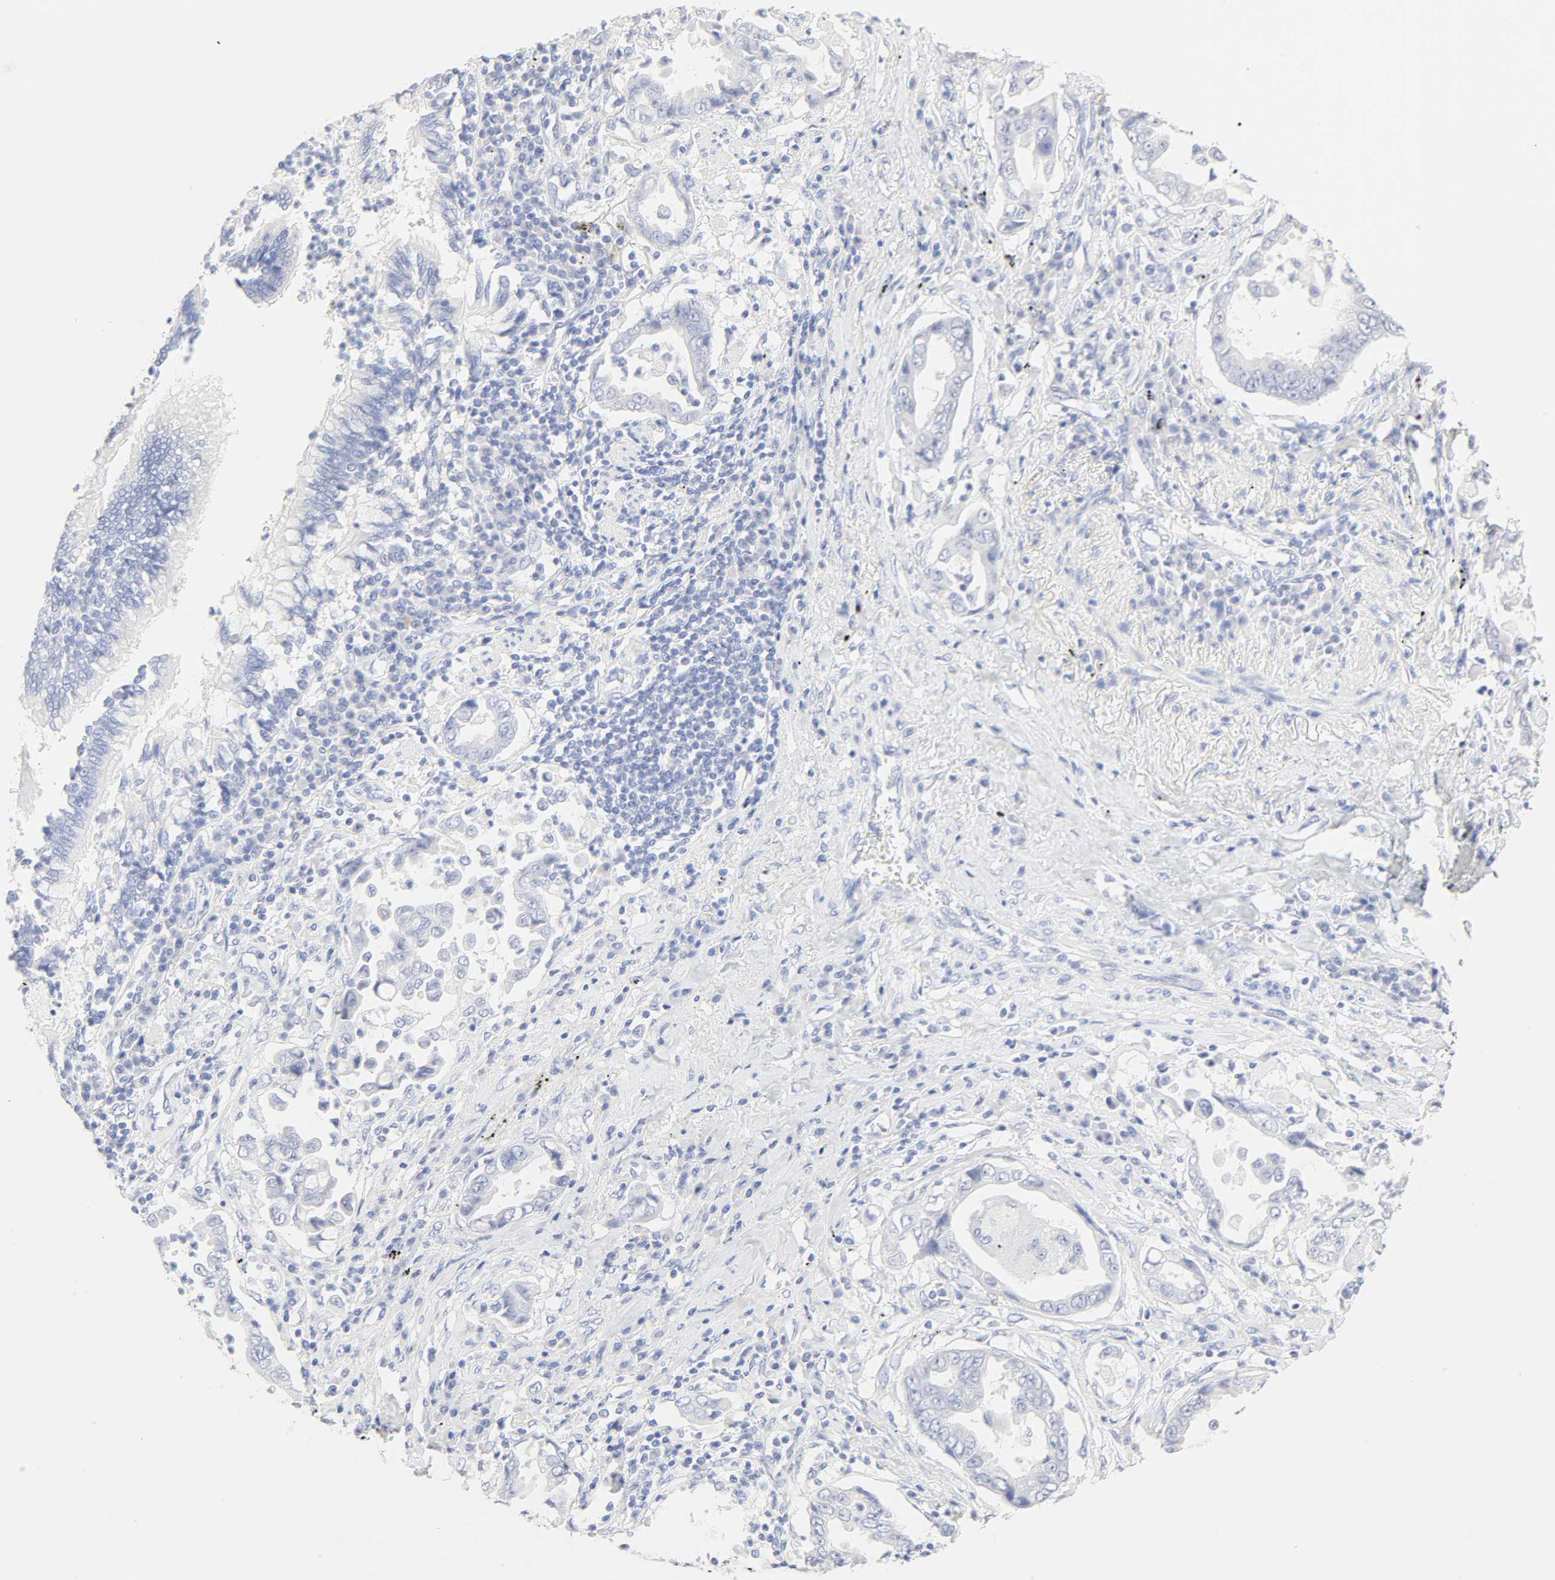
{"staining": {"intensity": "negative", "quantity": "none", "location": "none"}, "tissue": "lung cancer", "cell_type": "Tumor cells", "image_type": "cancer", "snomed": [{"axis": "morphology", "description": "Normal tissue, NOS"}, {"axis": "morphology", "description": "Inflammation, NOS"}, {"axis": "morphology", "description": "Adenocarcinoma, NOS"}, {"axis": "topography", "description": "Lung"}], "caption": "Lung cancer (adenocarcinoma) was stained to show a protein in brown. There is no significant positivity in tumor cells. (IHC, brightfield microscopy, high magnification).", "gene": "SLCO1B3", "patient": {"sex": "female", "age": 64}}